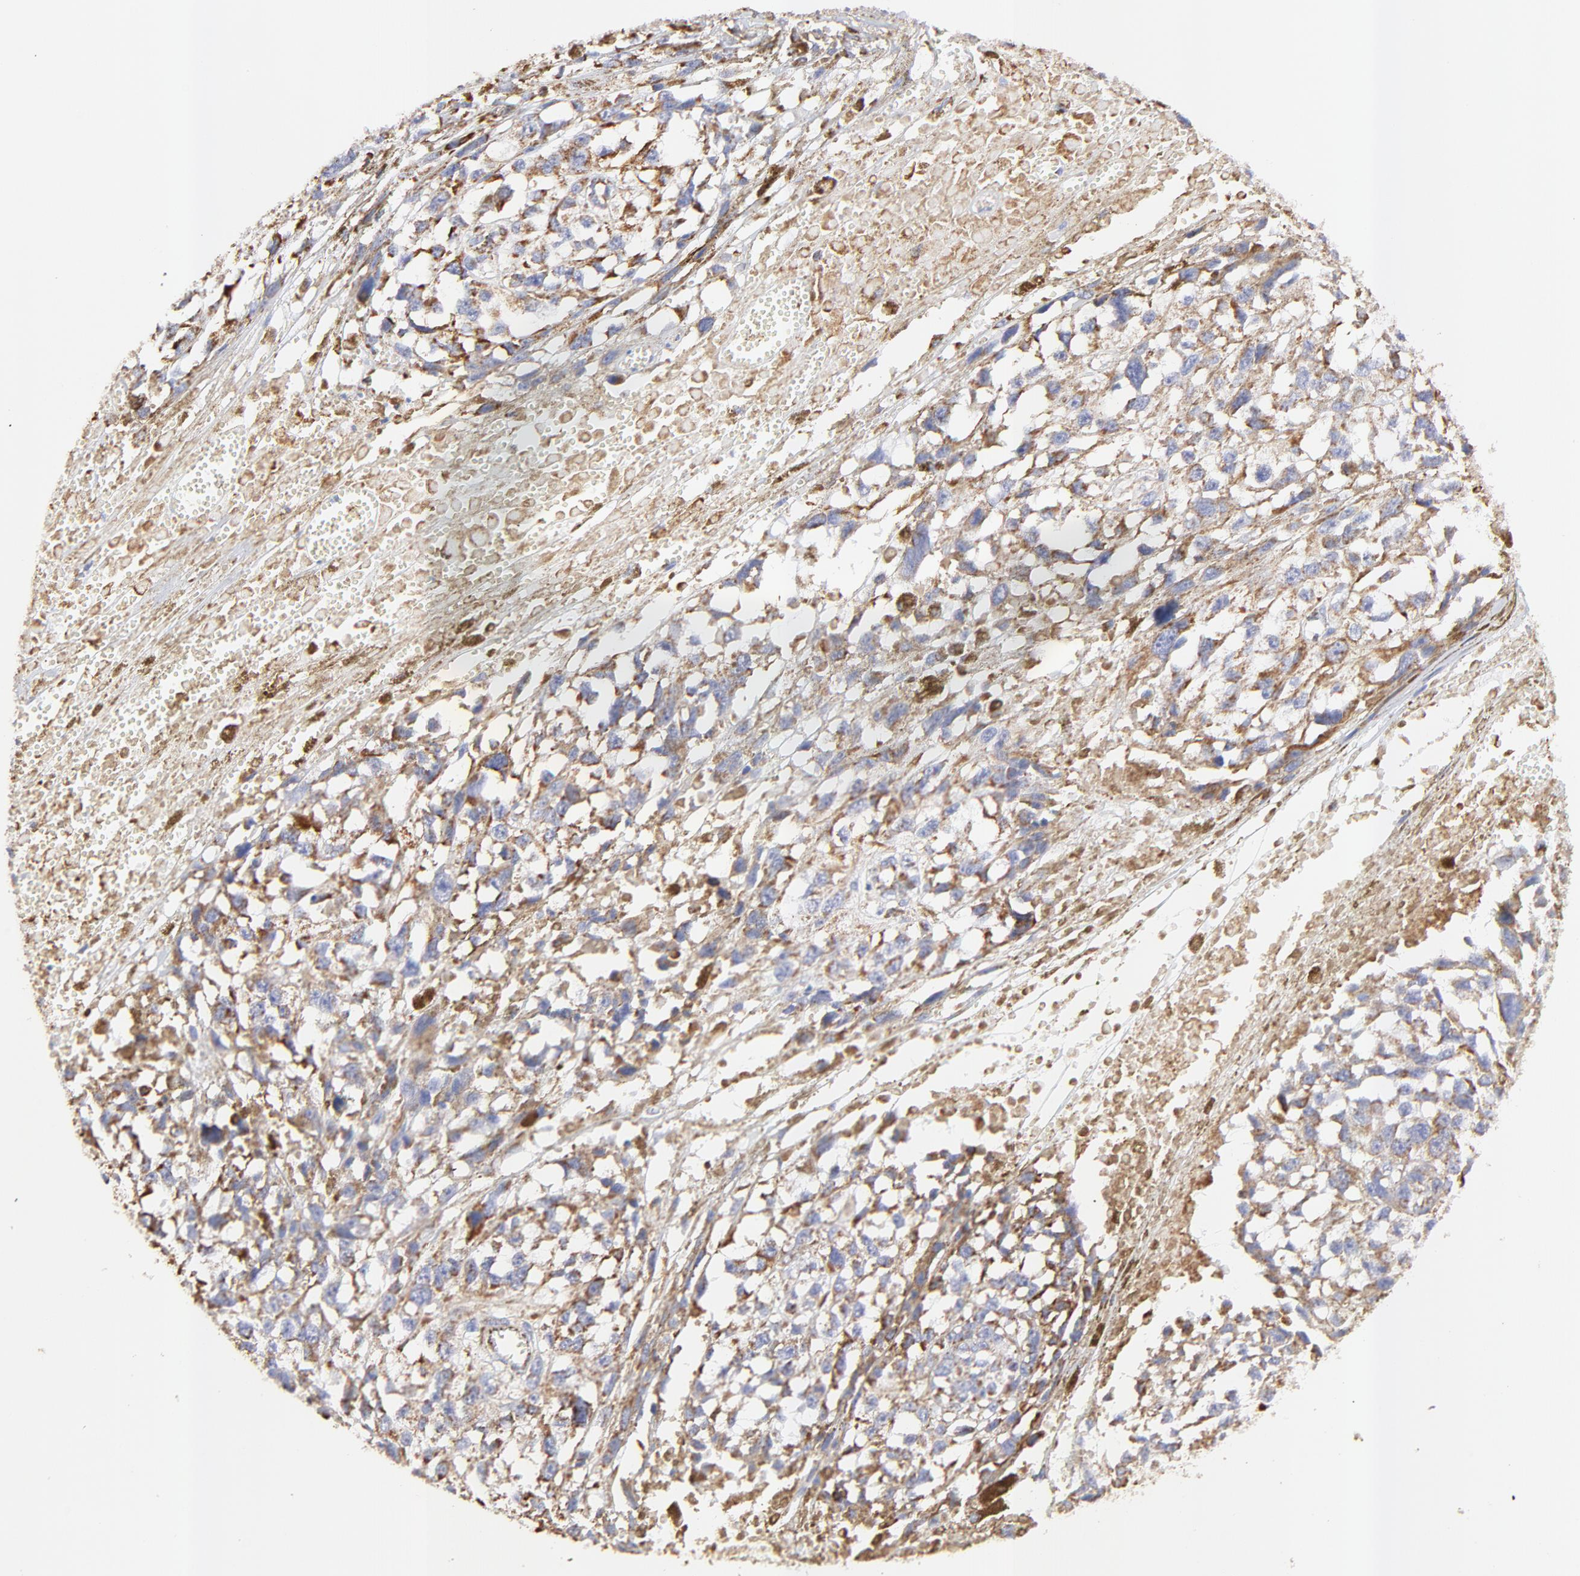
{"staining": {"intensity": "moderate", "quantity": ">75%", "location": "cytoplasmic/membranous"}, "tissue": "melanoma", "cell_type": "Tumor cells", "image_type": "cancer", "snomed": [{"axis": "morphology", "description": "Malignant melanoma, Metastatic site"}, {"axis": "topography", "description": "Lymph node"}], "caption": "Approximately >75% of tumor cells in malignant melanoma (metastatic site) display moderate cytoplasmic/membranous protein expression as visualized by brown immunohistochemical staining.", "gene": "COX4I1", "patient": {"sex": "male", "age": 59}}